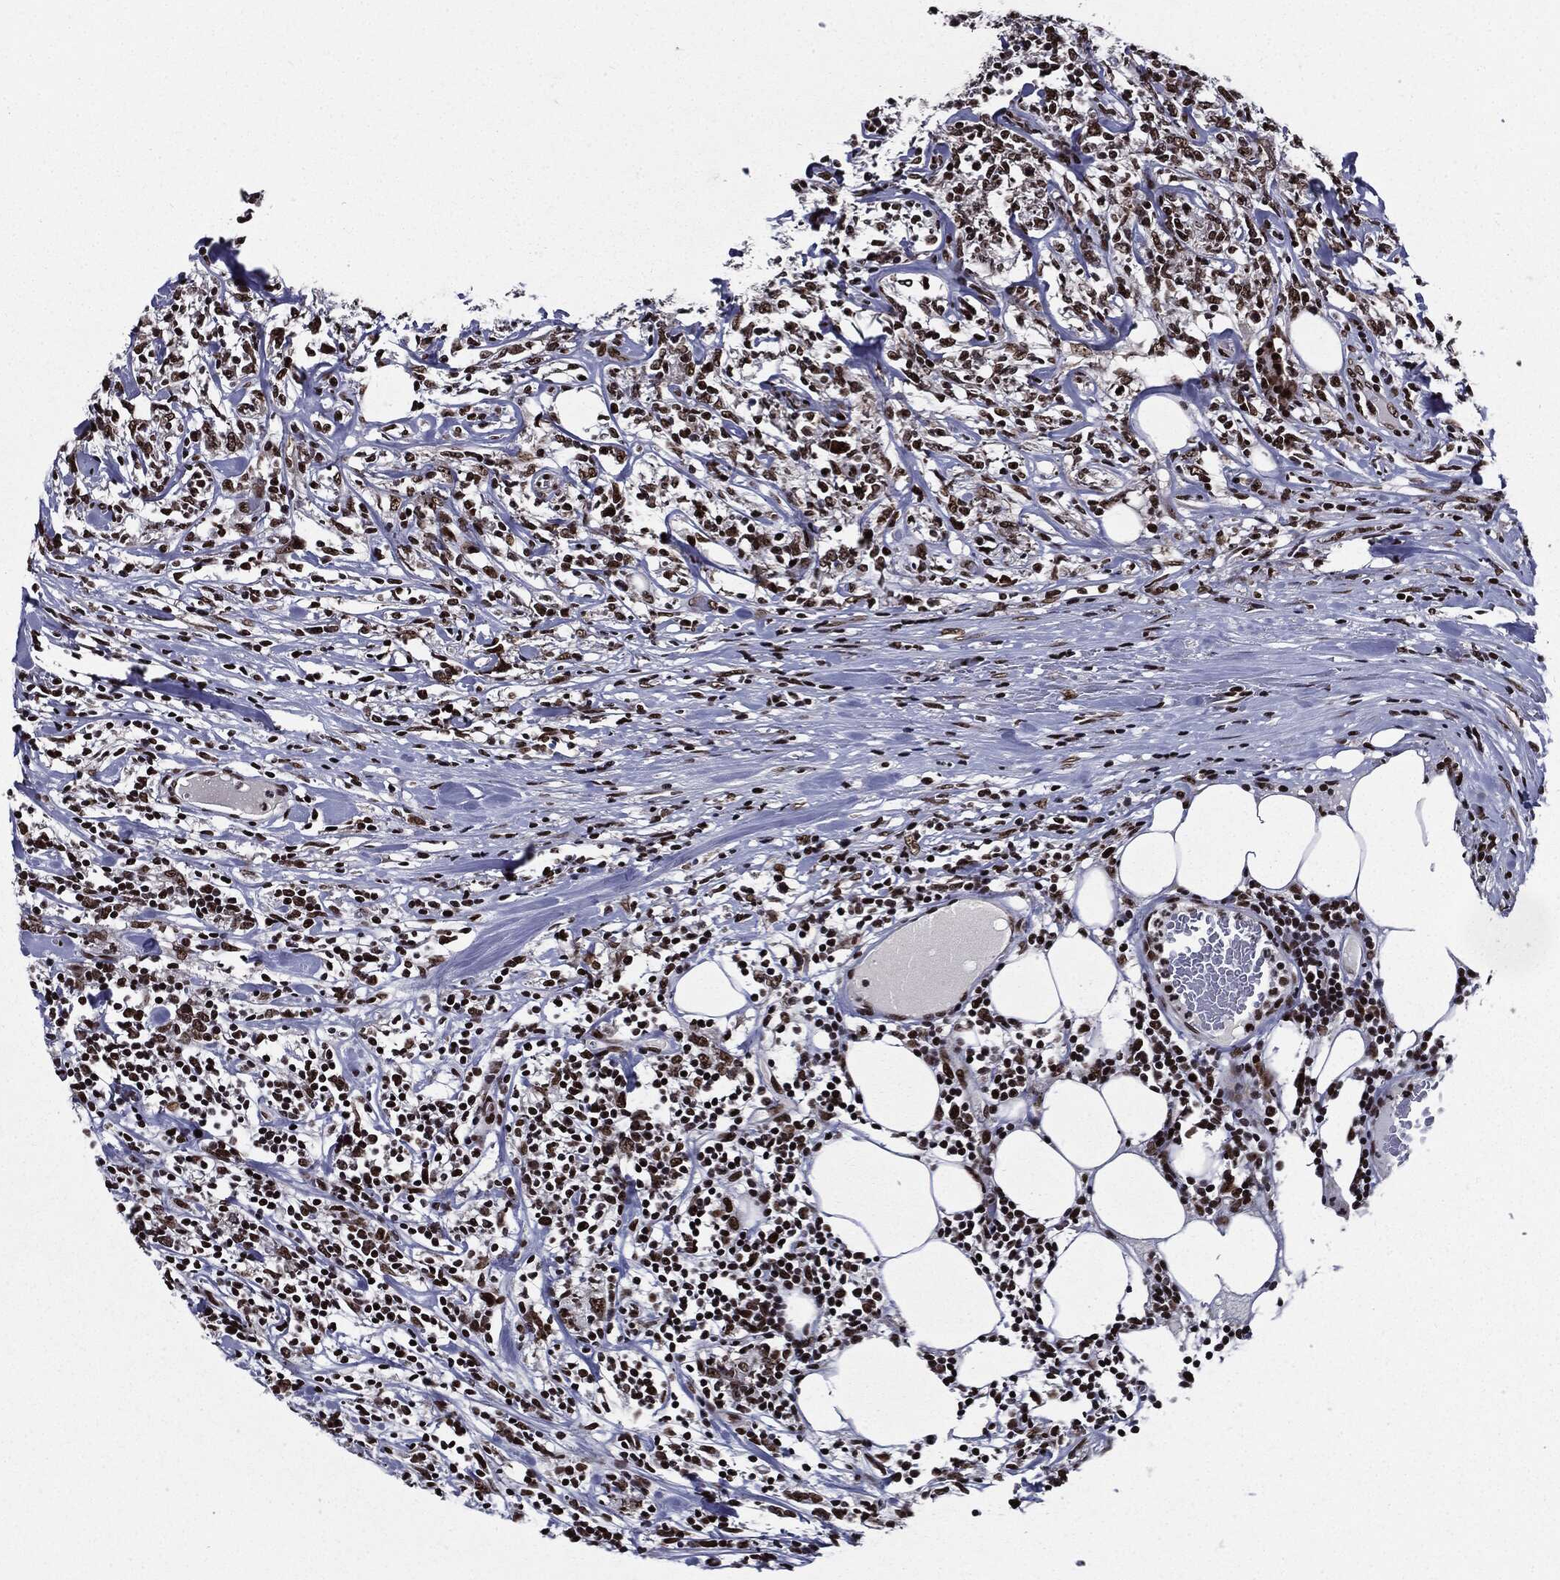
{"staining": {"intensity": "strong", "quantity": ">75%", "location": "nuclear"}, "tissue": "lymphoma", "cell_type": "Tumor cells", "image_type": "cancer", "snomed": [{"axis": "morphology", "description": "Malignant lymphoma, non-Hodgkin's type, High grade"}, {"axis": "topography", "description": "Lymph node"}], "caption": "Immunohistochemical staining of human lymphoma shows high levels of strong nuclear protein expression in about >75% of tumor cells.", "gene": "ZFP91", "patient": {"sex": "female", "age": 84}}